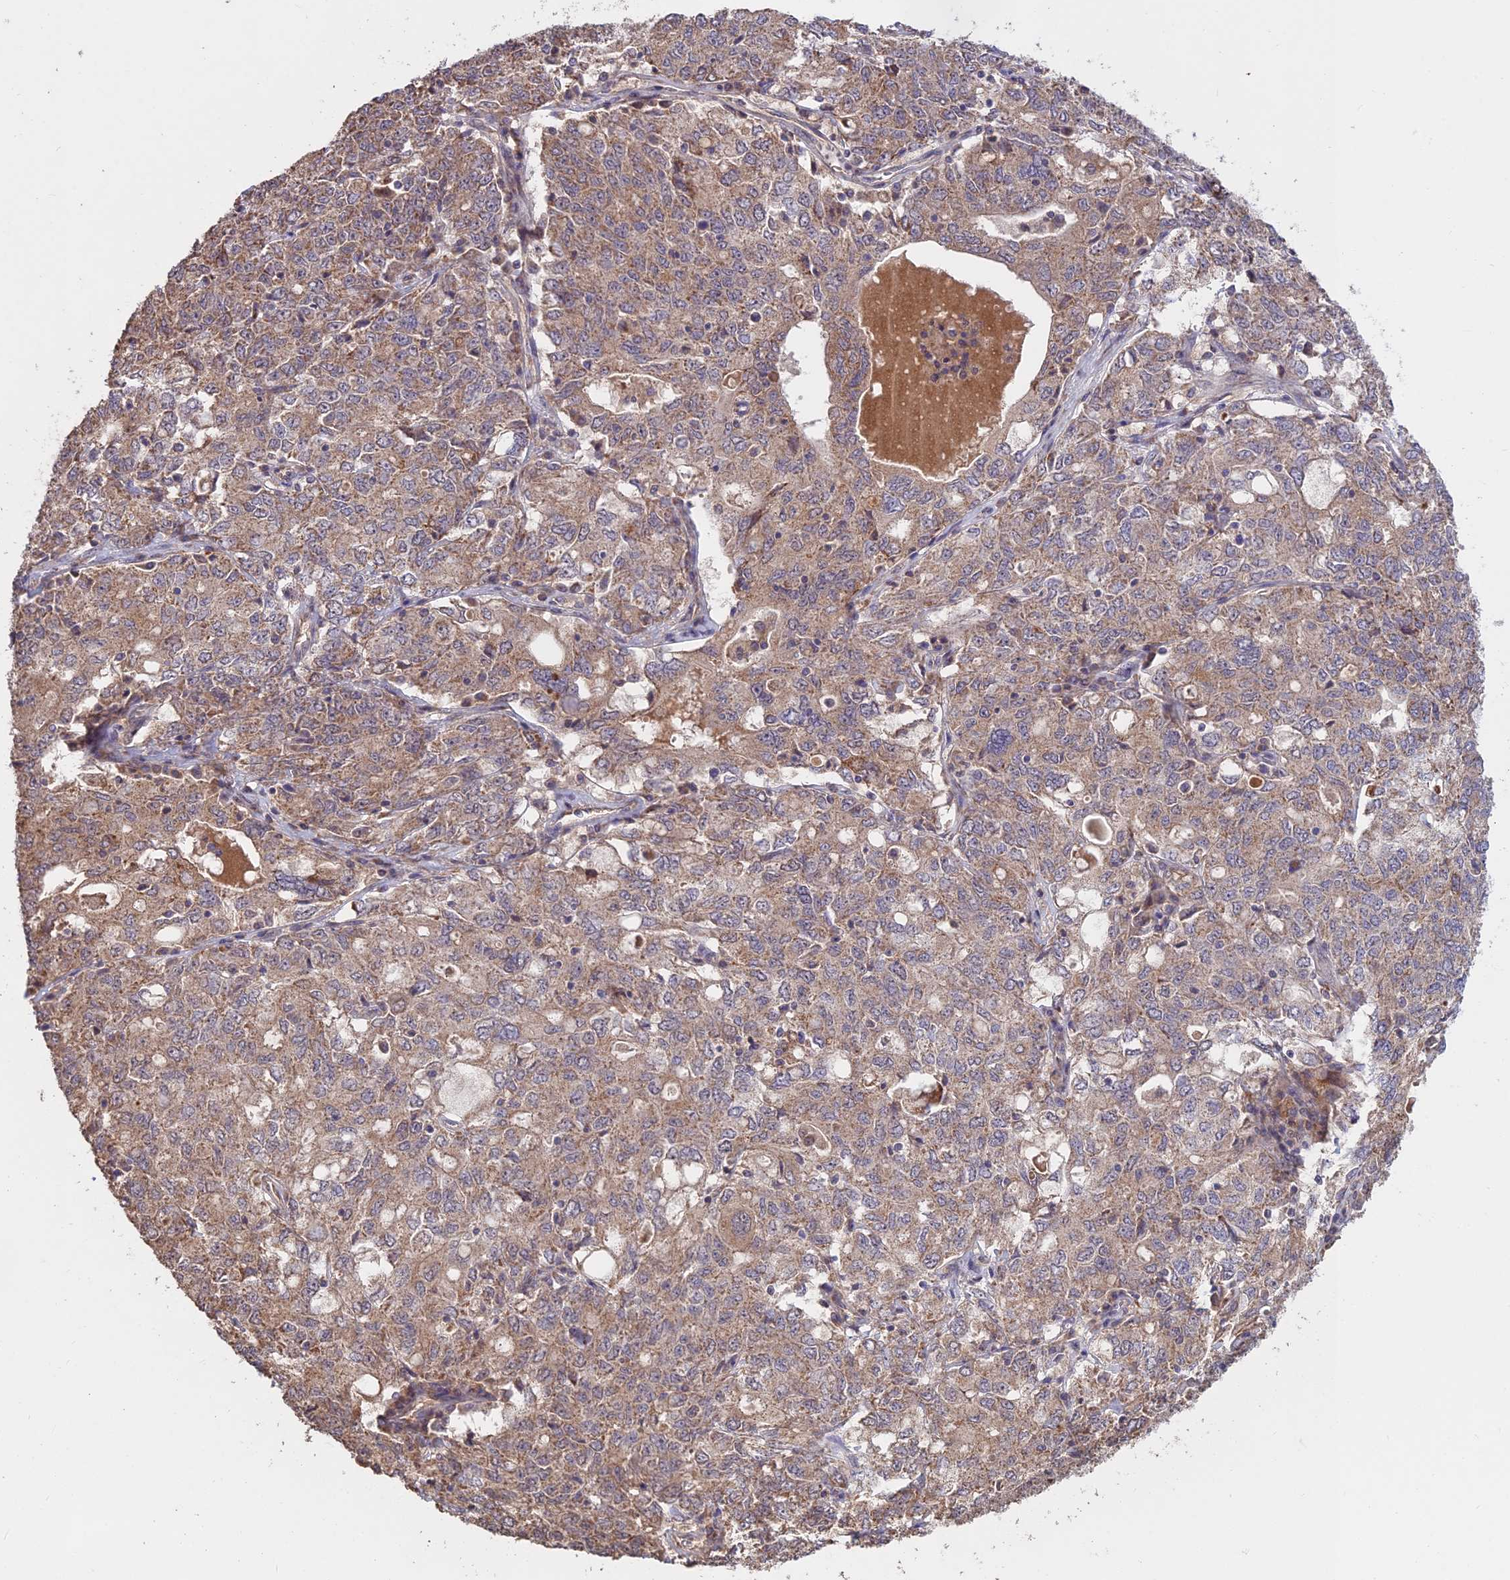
{"staining": {"intensity": "moderate", "quantity": ">75%", "location": "cytoplasmic/membranous"}, "tissue": "ovarian cancer", "cell_type": "Tumor cells", "image_type": "cancer", "snomed": [{"axis": "morphology", "description": "Carcinoma, endometroid"}, {"axis": "topography", "description": "Ovary"}], "caption": "Human ovarian endometroid carcinoma stained with a brown dye reveals moderate cytoplasmic/membranous positive expression in approximately >75% of tumor cells.", "gene": "SHISA5", "patient": {"sex": "female", "age": 62}}